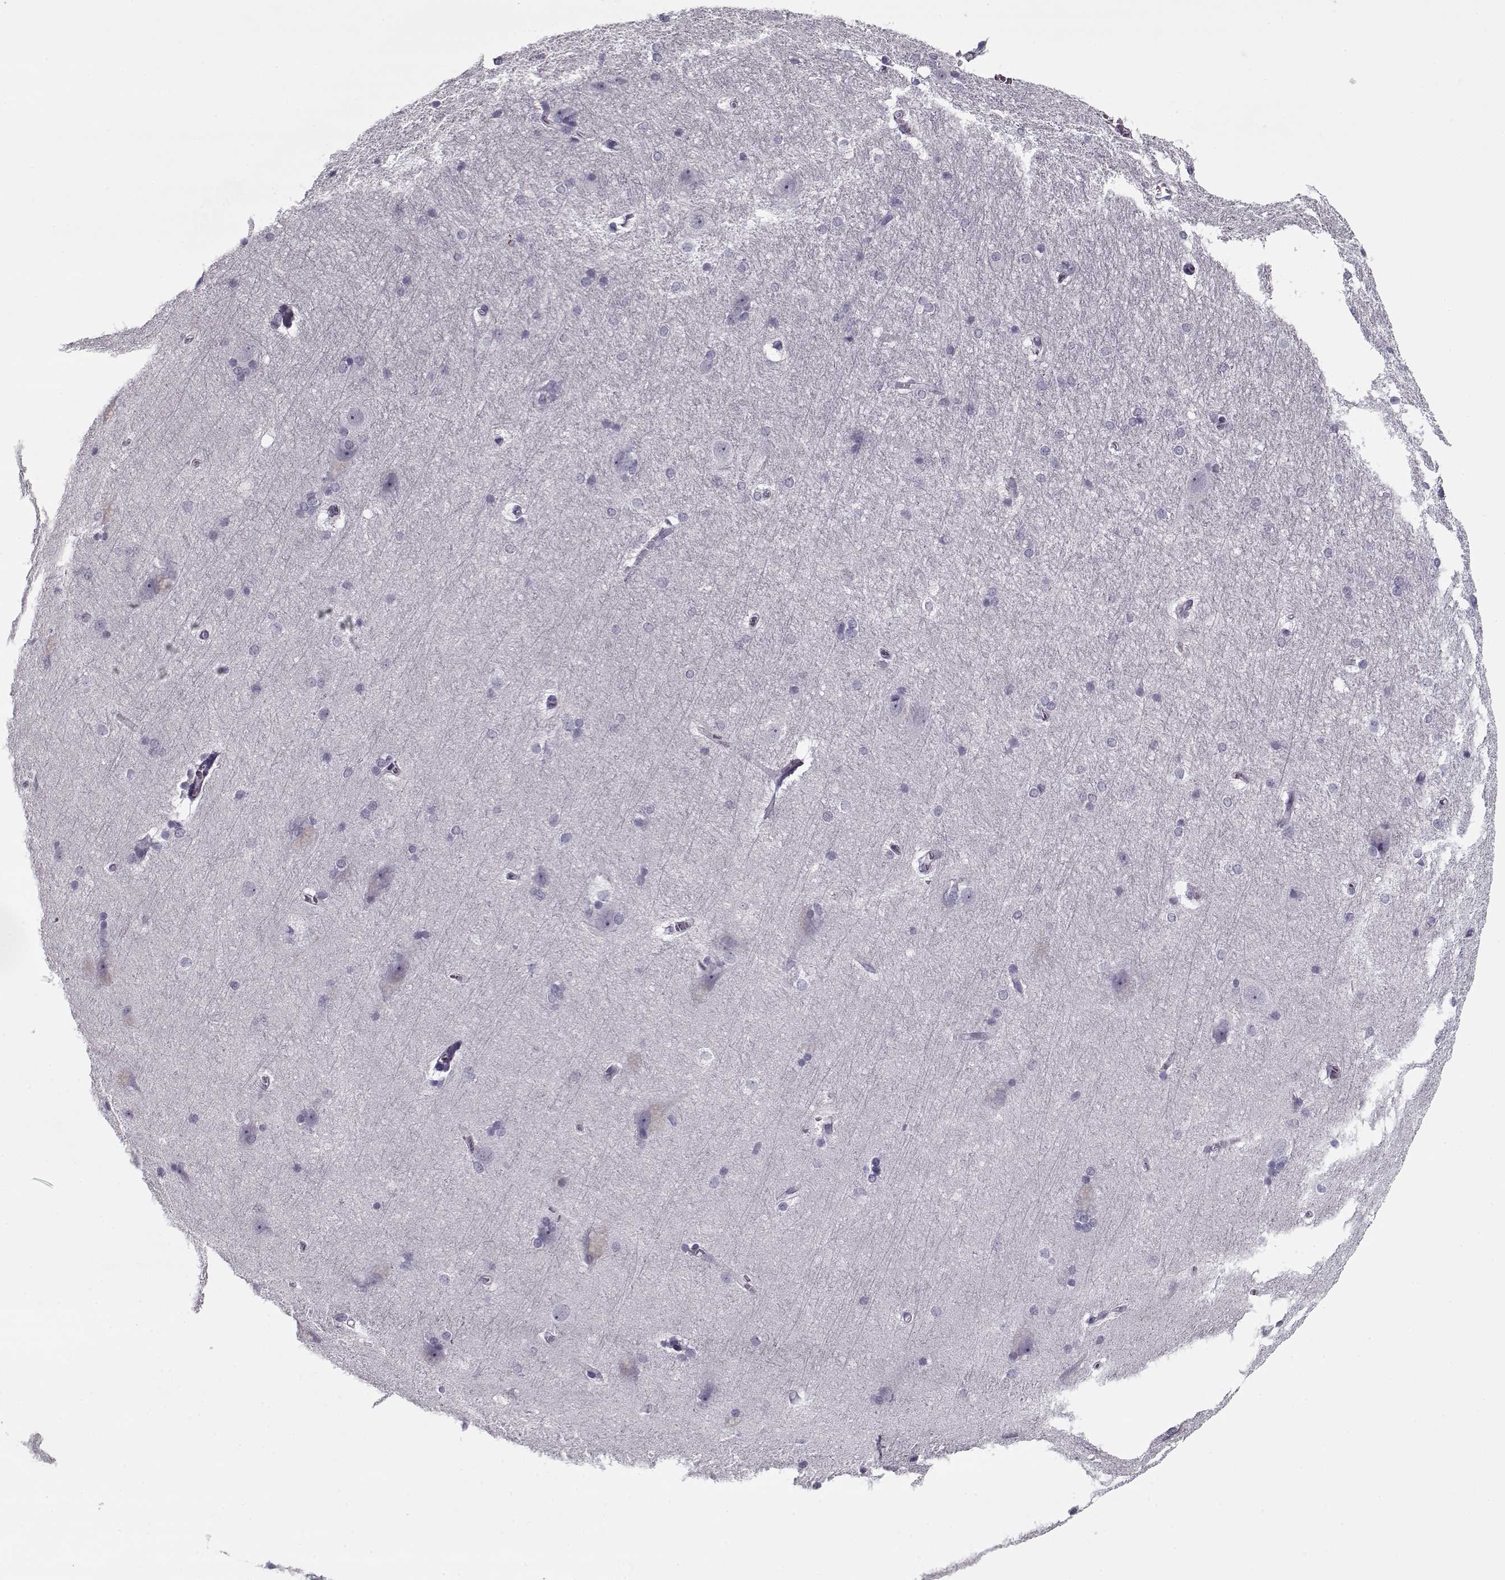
{"staining": {"intensity": "negative", "quantity": "none", "location": "none"}, "tissue": "hippocampus", "cell_type": "Glial cells", "image_type": "normal", "snomed": [{"axis": "morphology", "description": "Normal tissue, NOS"}, {"axis": "topography", "description": "Cerebral cortex"}, {"axis": "topography", "description": "Hippocampus"}], "caption": "High magnification brightfield microscopy of benign hippocampus stained with DAB (3,3'-diaminobenzidine) (brown) and counterstained with hematoxylin (blue): glial cells show no significant positivity. The staining is performed using DAB brown chromogen with nuclei counter-stained in using hematoxylin.", "gene": "SPACA9", "patient": {"sex": "female", "age": 19}}